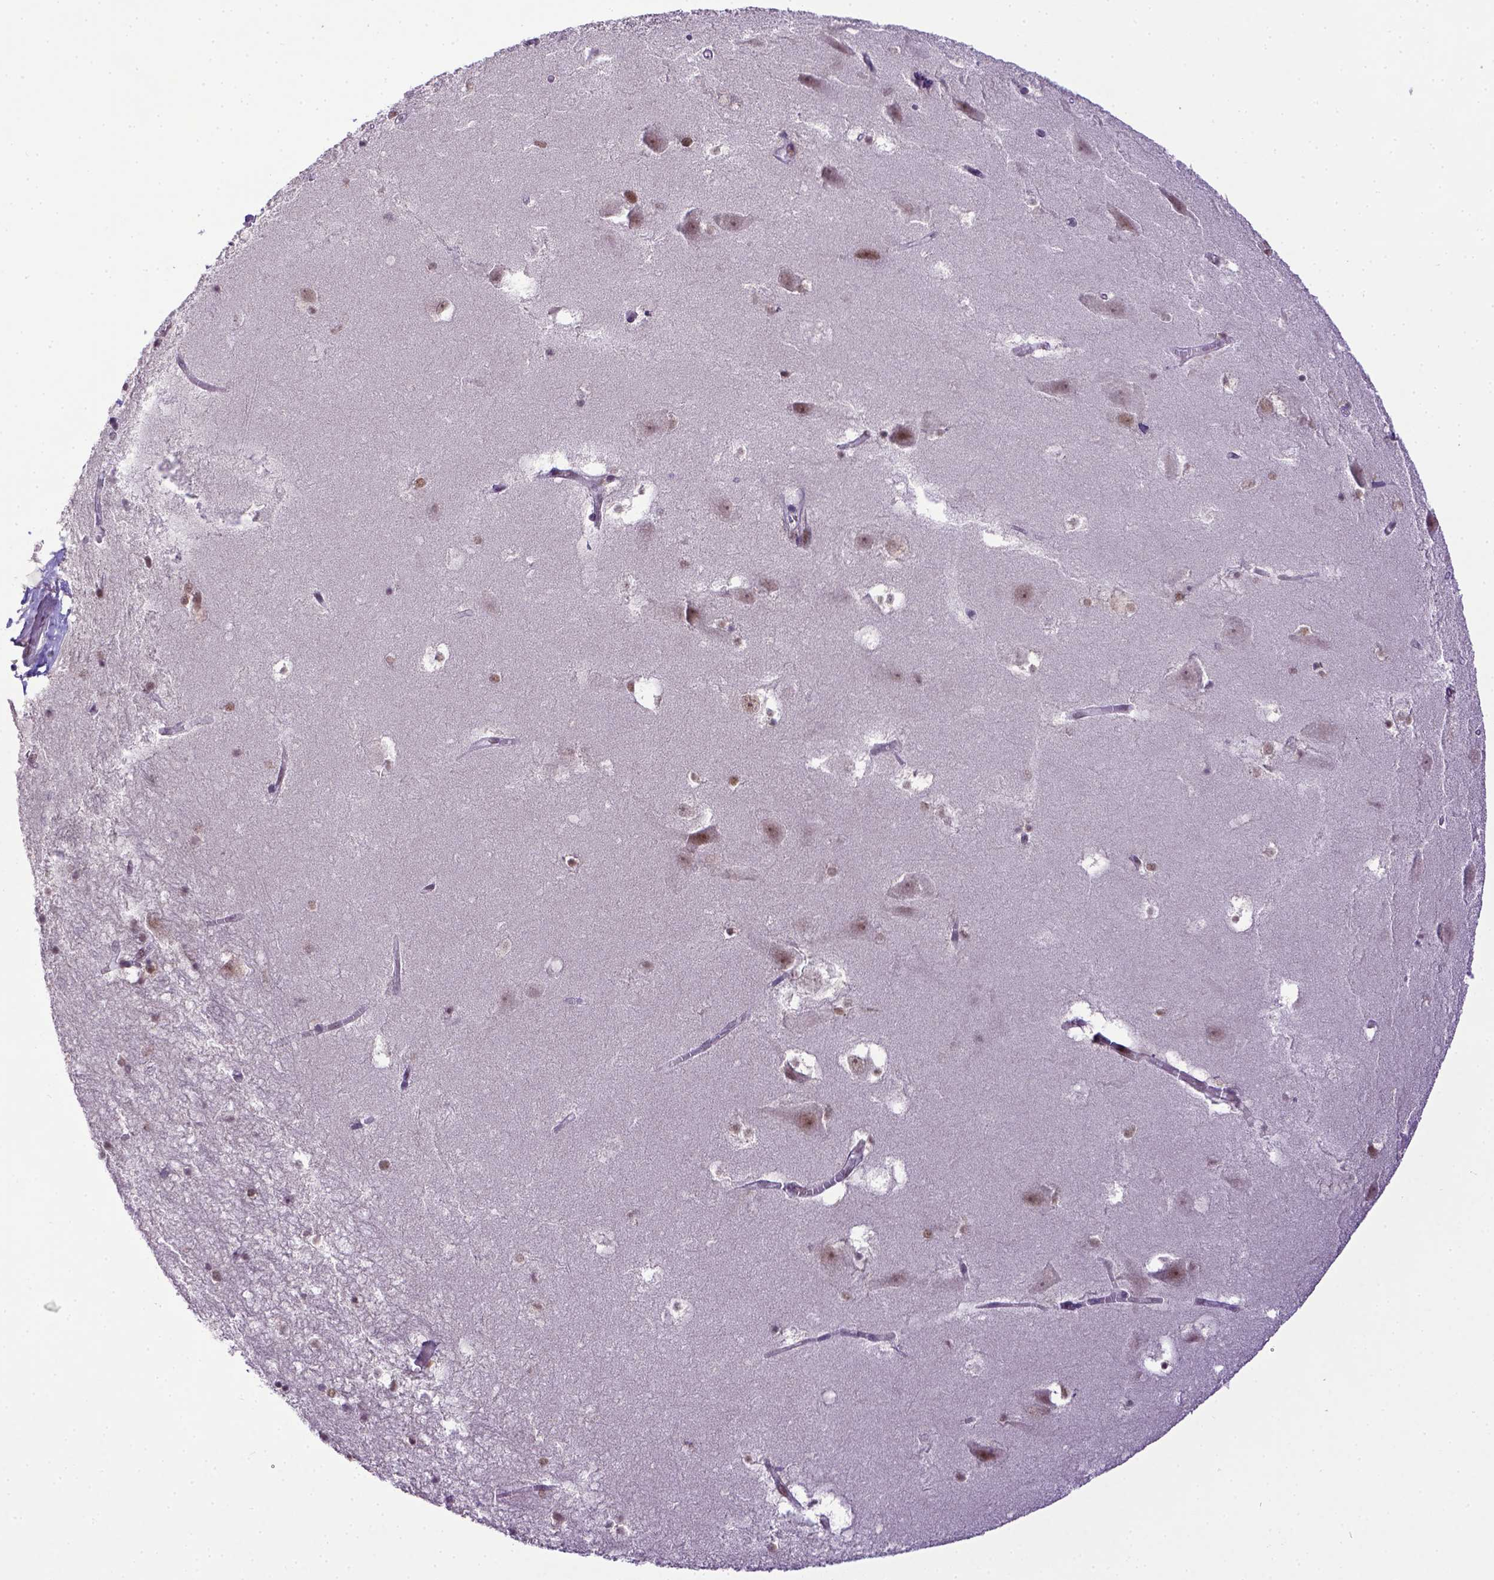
{"staining": {"intensity": "moderate", "quantity": ">75%", "location": "nuclear"}, "tissue": "hippocampus", "cell_type": "Glial cells", "image_type": "normal", "snomed": [{"axis": "morphology", "description": "Normal tissue, NOS"}, {"axis": "topography", "description": "Hippocampus"}], "caption": "Immunohistochemistry image of normal hippocampus: hippocampus stained using immunohistochemistry reveals medium levels of moderate protein expression localized specifically in the nuclear of glial cells, appearing as a nuclear brown color.", "gene": "ERCC1", "patient": {"sex": "male", "age": 58}}